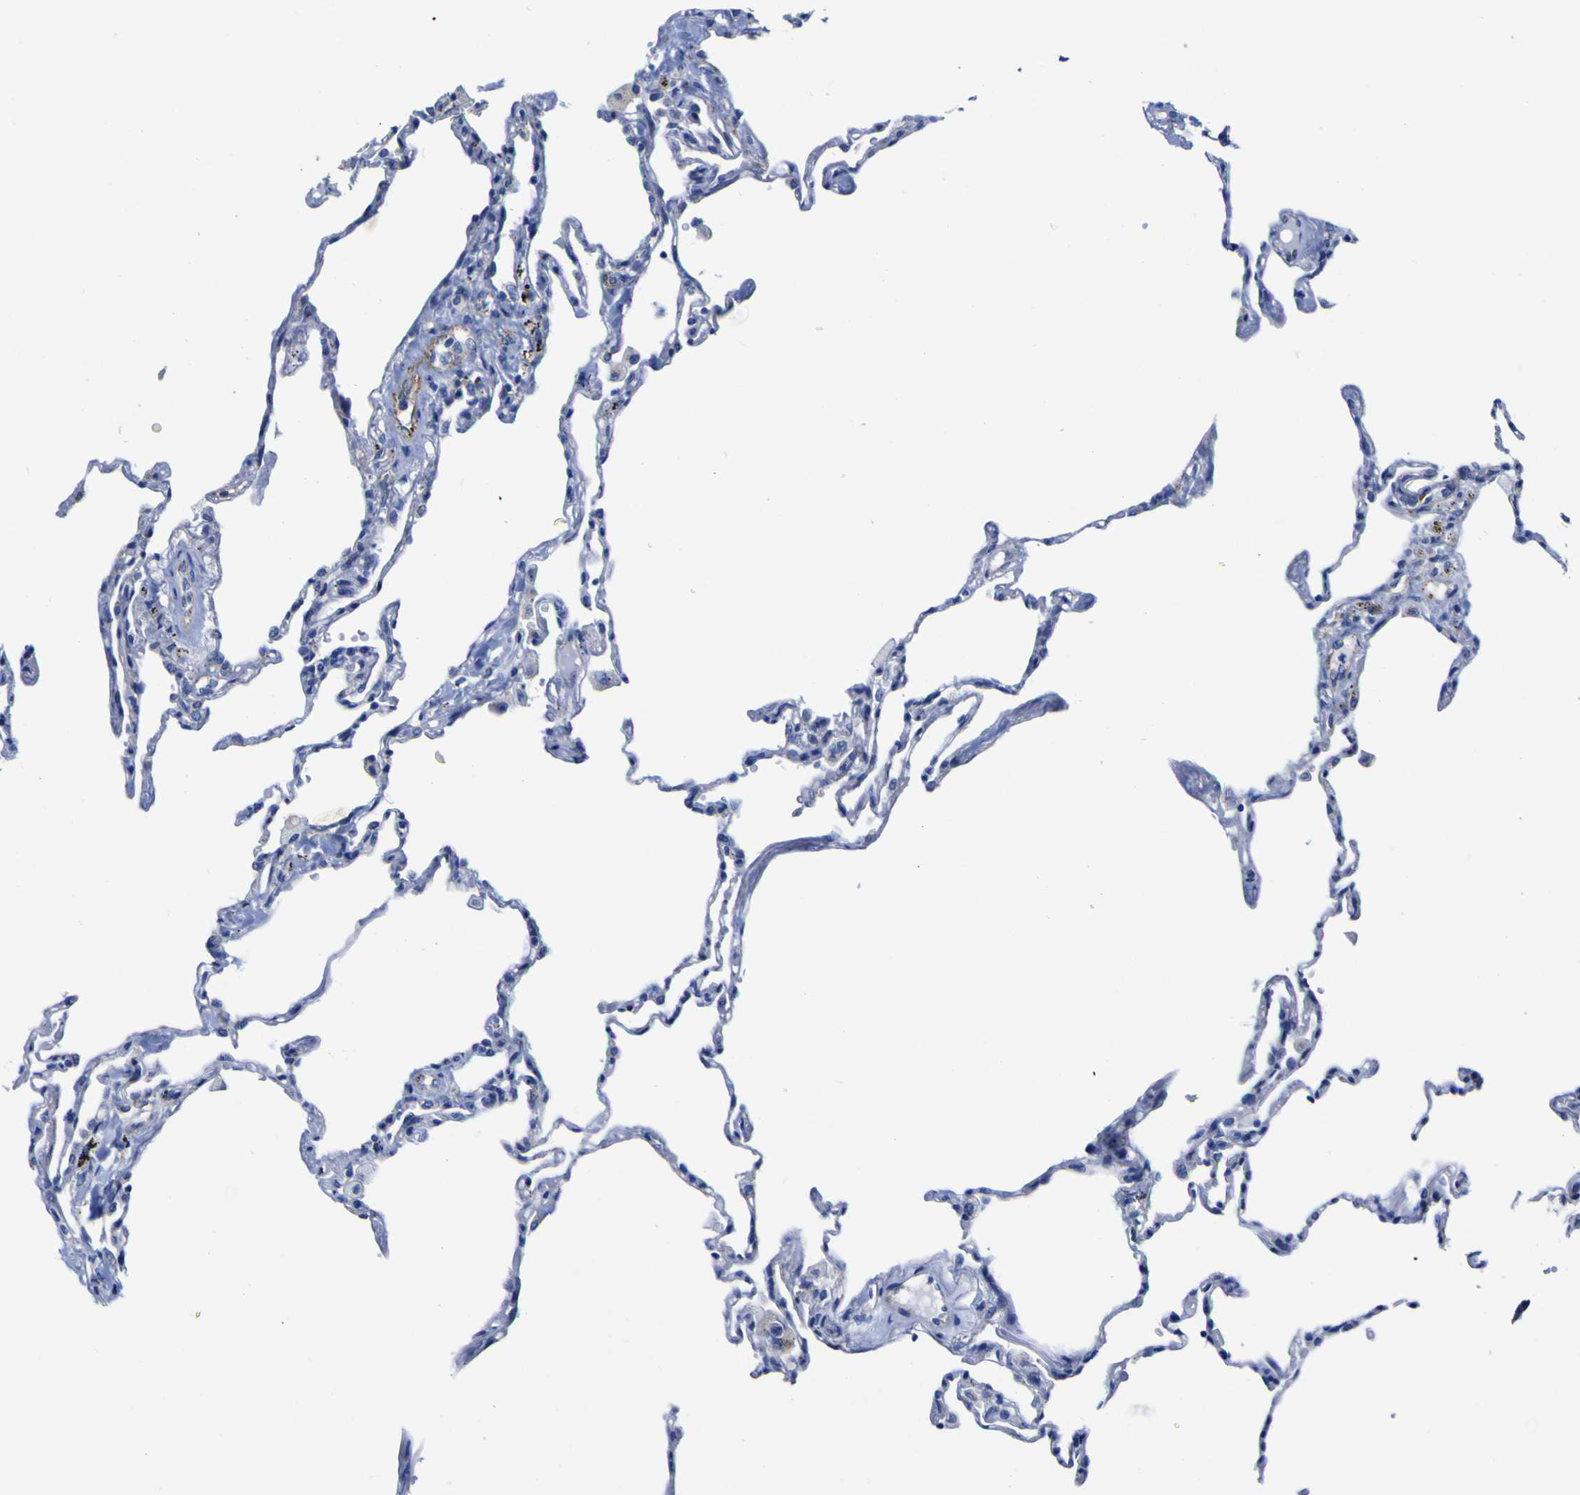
{"staining": {"intensity": "negative", "quantity": "none", "location": "none"}, "tissue": "lung", "cell_type": "Alveolar cells", "image_type": "normal", "snomed": [{"axis": "morphology", "description": "Normal tissue, NOS"}, {"axis": "topography", "description": "Lung"}], "caption": "This is an immunohistochemistry (IHC) micrograph of unremarkable lung. There is no positivity in alveolar cells.", "gene": "GOLM1", "patient": {"sex": "male", "age": 59}}